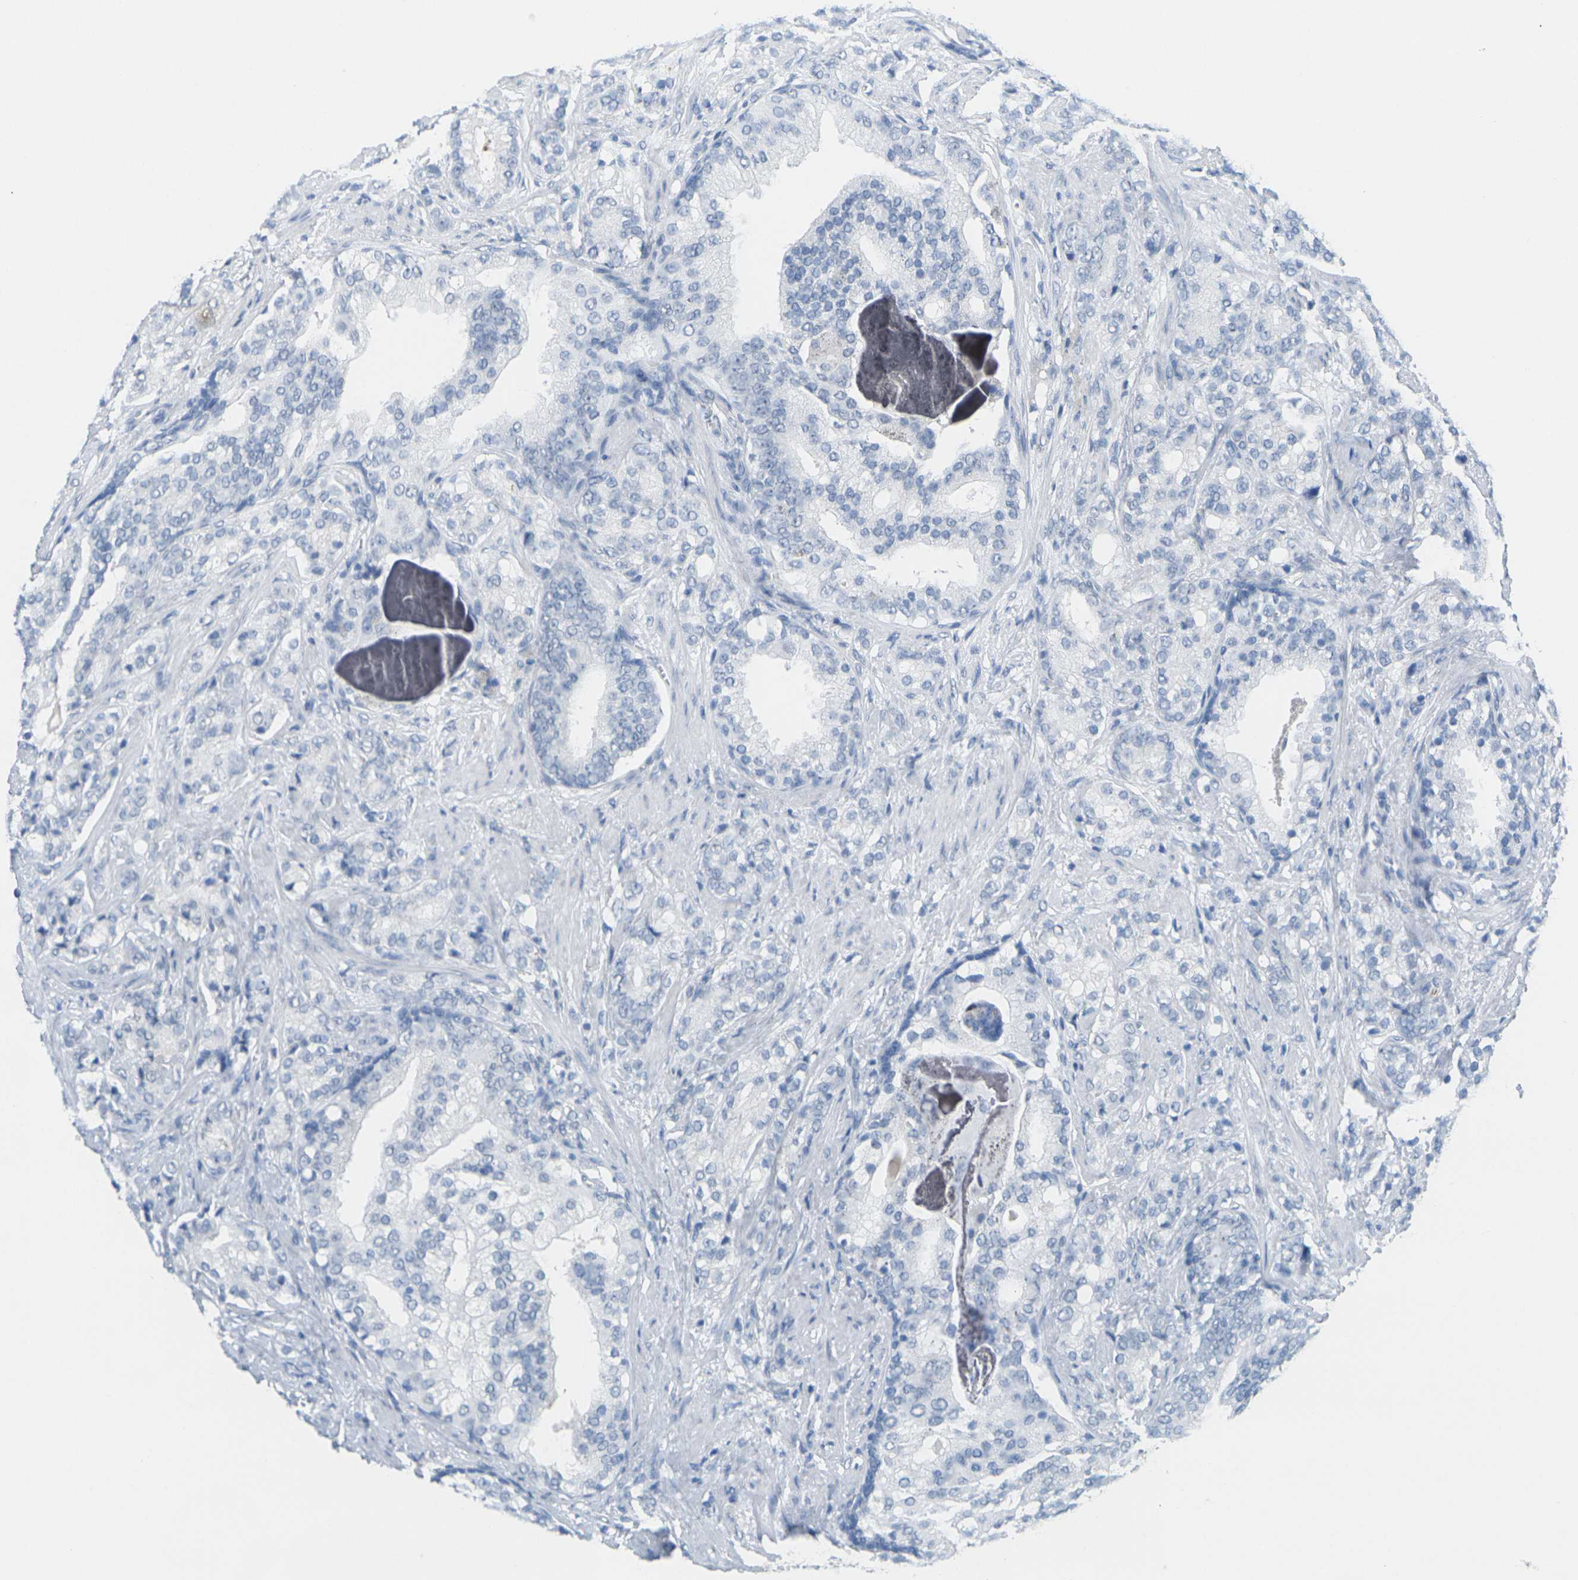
{"staining": {"intensity": "negative", "quantity": "none", "location": "none"}, "tissue": "prostate cancer", "cell_type": "Tumor cells", "image_type": "cancer", "snomed": [{"axis": "morphology", "description": "Adenocarcinoma, Low grade"}, {"axis": "topography", "description": "Prostate"}], "caption": "Low-grade adenocarcinoma (prostate) was stained to show a protein in brown. There is no significant staining in tumor cells.", "gene": "CTAG1A", "patient": {"sex": "male", "age": 58}}